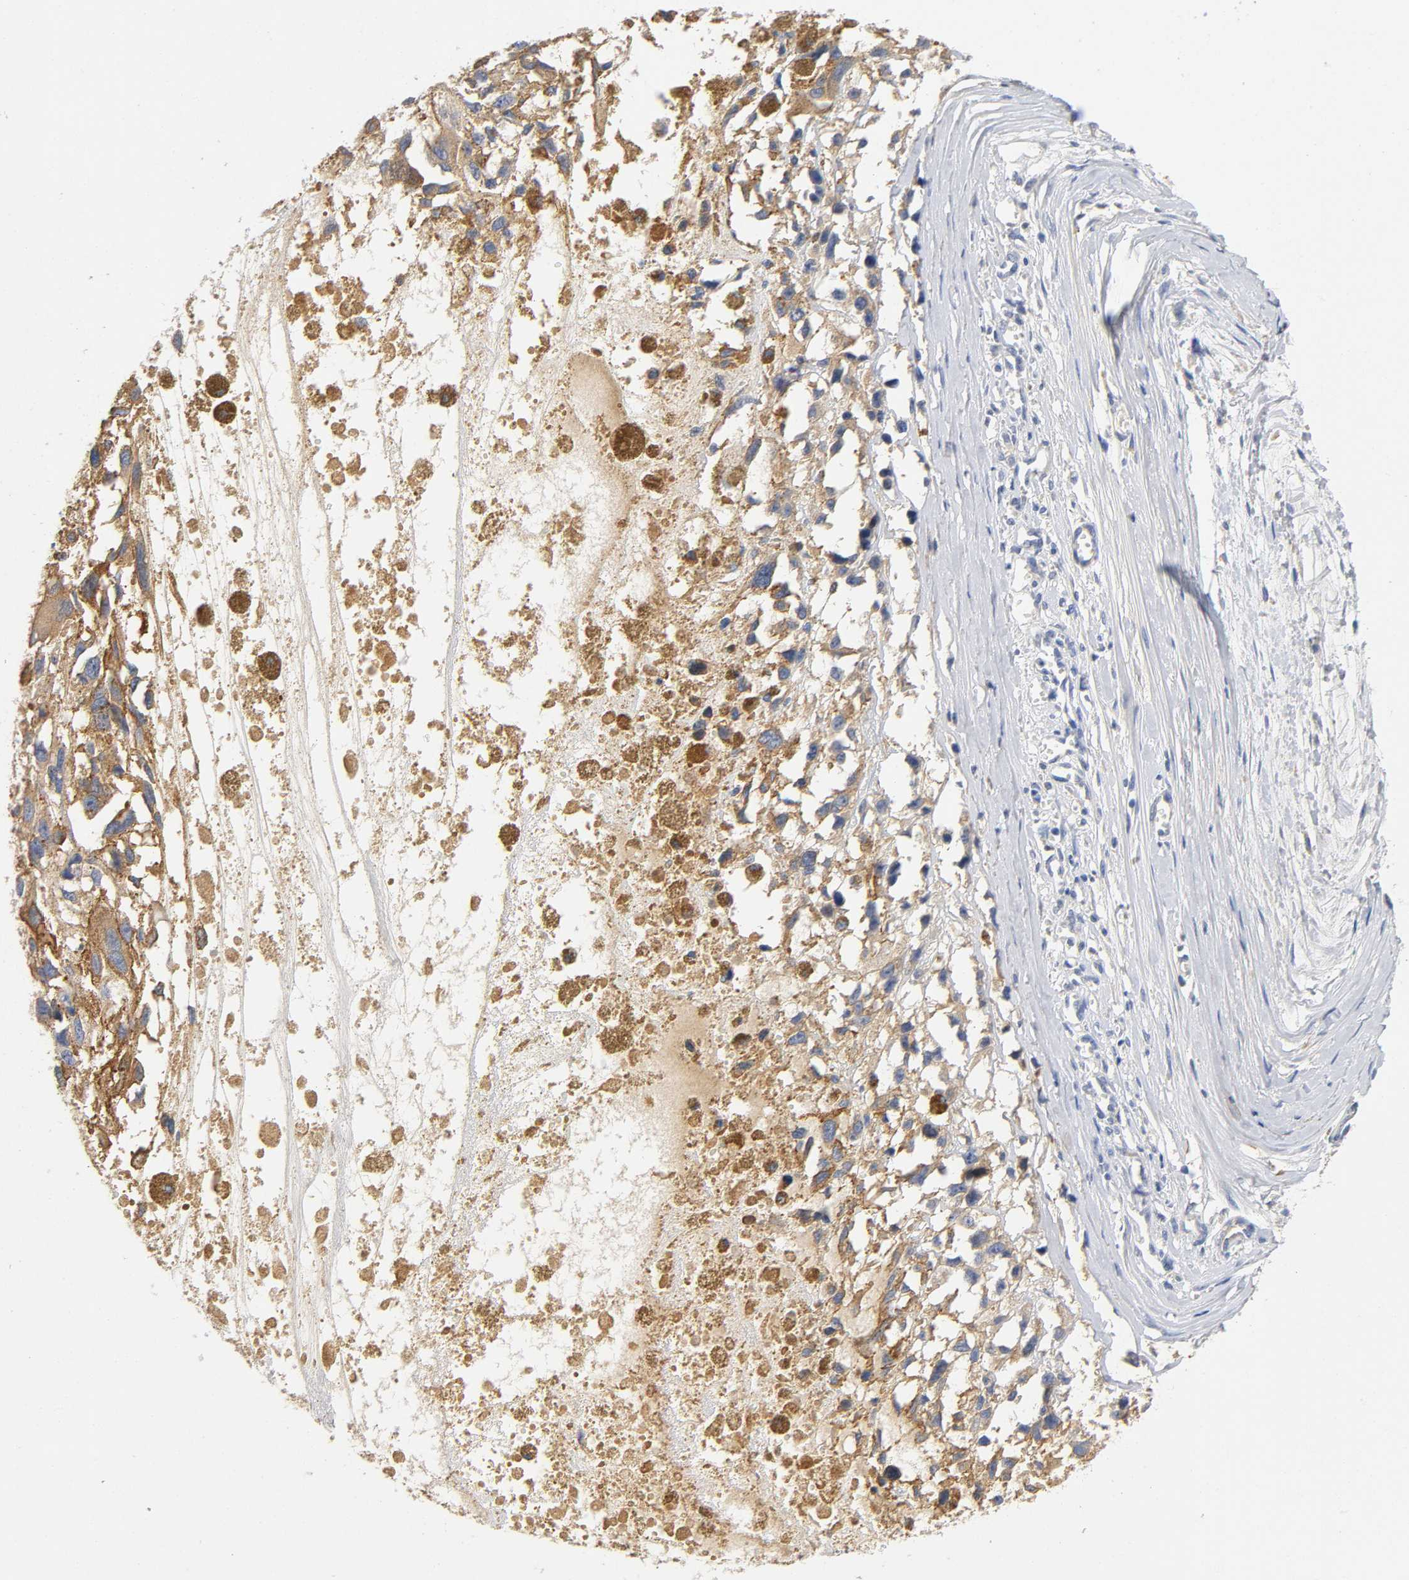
{"staining": {"intensity": "moderate", "quantity": "25%-75%", "location": "cytoplasmic/membranous"}, "tissue": "melanoma", "cell_type": "Tumor cells", "image_type": "cancer", "snomed": [{"axis": "morphology", "description": "Malignant melanoma, Metastatic site"}, {"axis": "topography", "description": "Lymph node"}], "caption": "Immunohistochemistry photomicrograph of human malignant melanoma (metastatic site) stained for a protein (brown), which reveals medium levels of moderate cytoplasmic/membranous expression in about 25%-75% of tumor cells.", "gene": "TNC", "patient": {"sex": "male", "age": 59}}